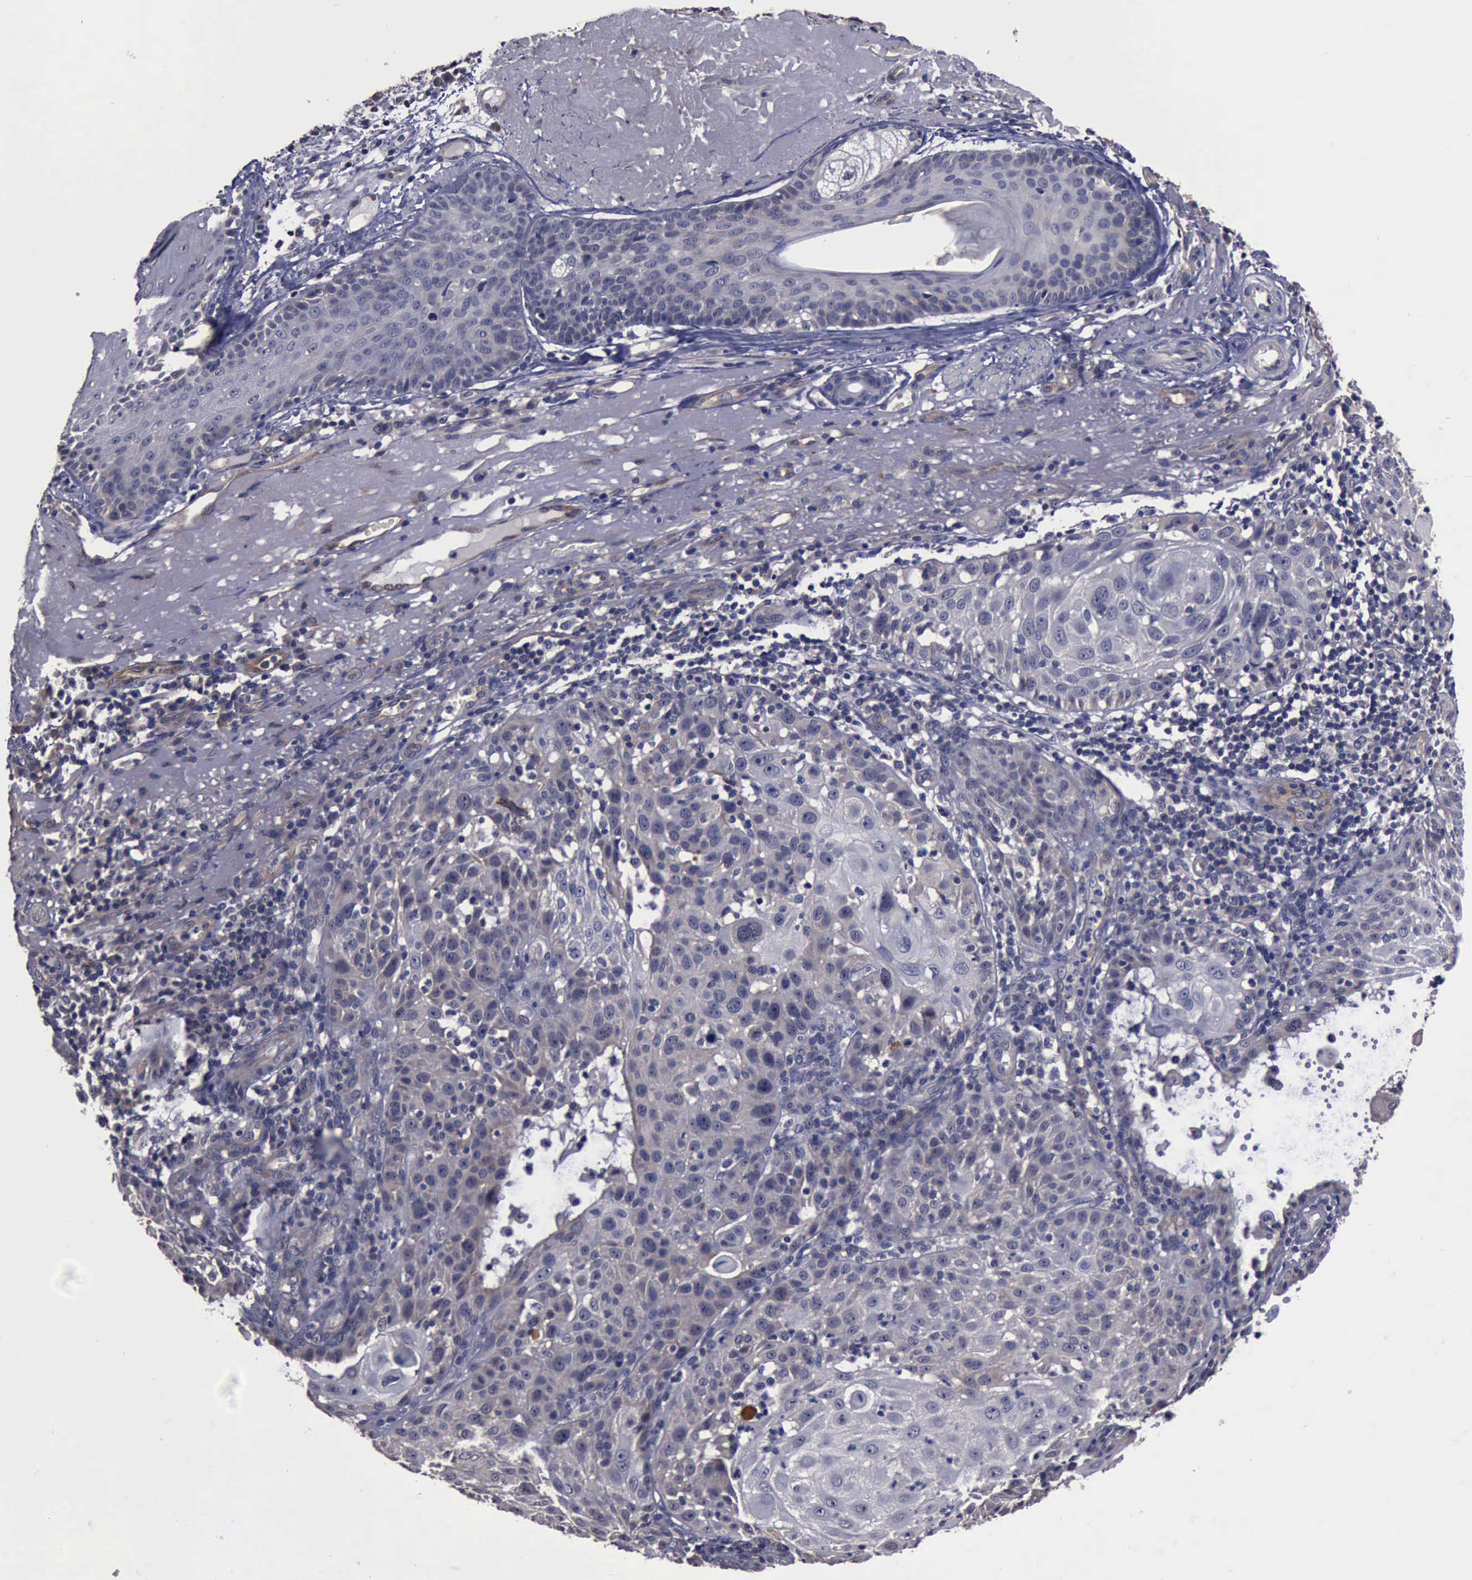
{"staining": {"intensity": "negative", "quantity": "none", "location": "none"}, "tissue": "skin cancer", "cell_type": "Tumor cells", "image_type": "cancer", "snomed": [{"axis": "morphology", "description": "Squamous cell carcinoma, NOS"}, {"axis": "topography", "description": "Skin"}], "caption": "This is an IHC micrograph of skin squamous cell carcinoma. There is no positivity in tumor cells.", "gene": "CRKL", "patient": {"sex": "female", "age": 89}}